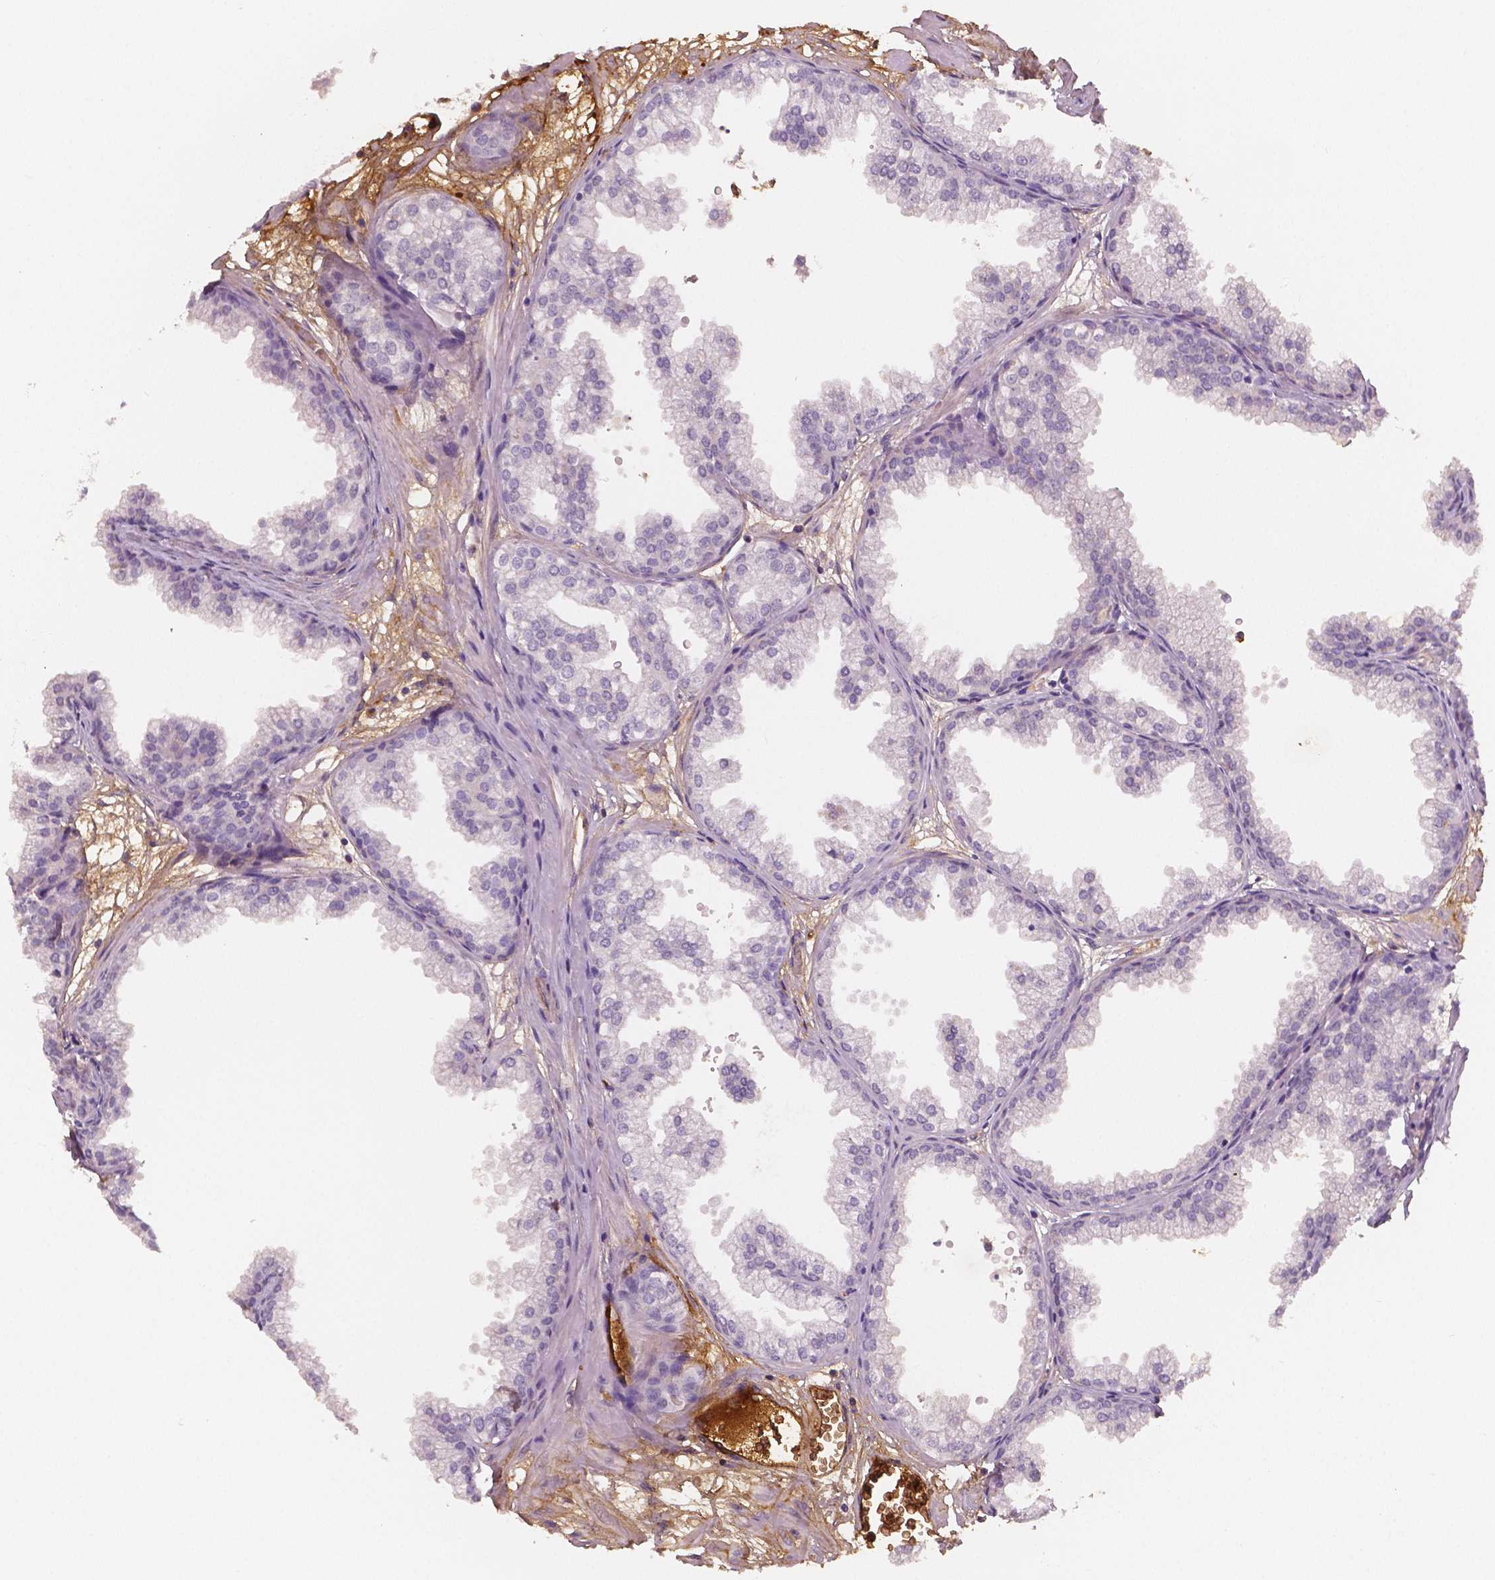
{"staining": {"intensity": "negative", "quantity": "none", "location": "none"}, "tissue": "prostate", "cell_type": "Glandular cells", "image_type": "normal", "snomed": [{"axis": "morphology", "description": "Normal tissue, NOS"}, {"axis": "topography", "description": "Prostate"}], "caption": "Immunohistochemistry of normal prostate displays no expression in glandular cells. (DAB IHC visualized using brightfield microscopy, high magnification).", "gene": "APOA4", "patient": {"sex": "male", "age": 37}}